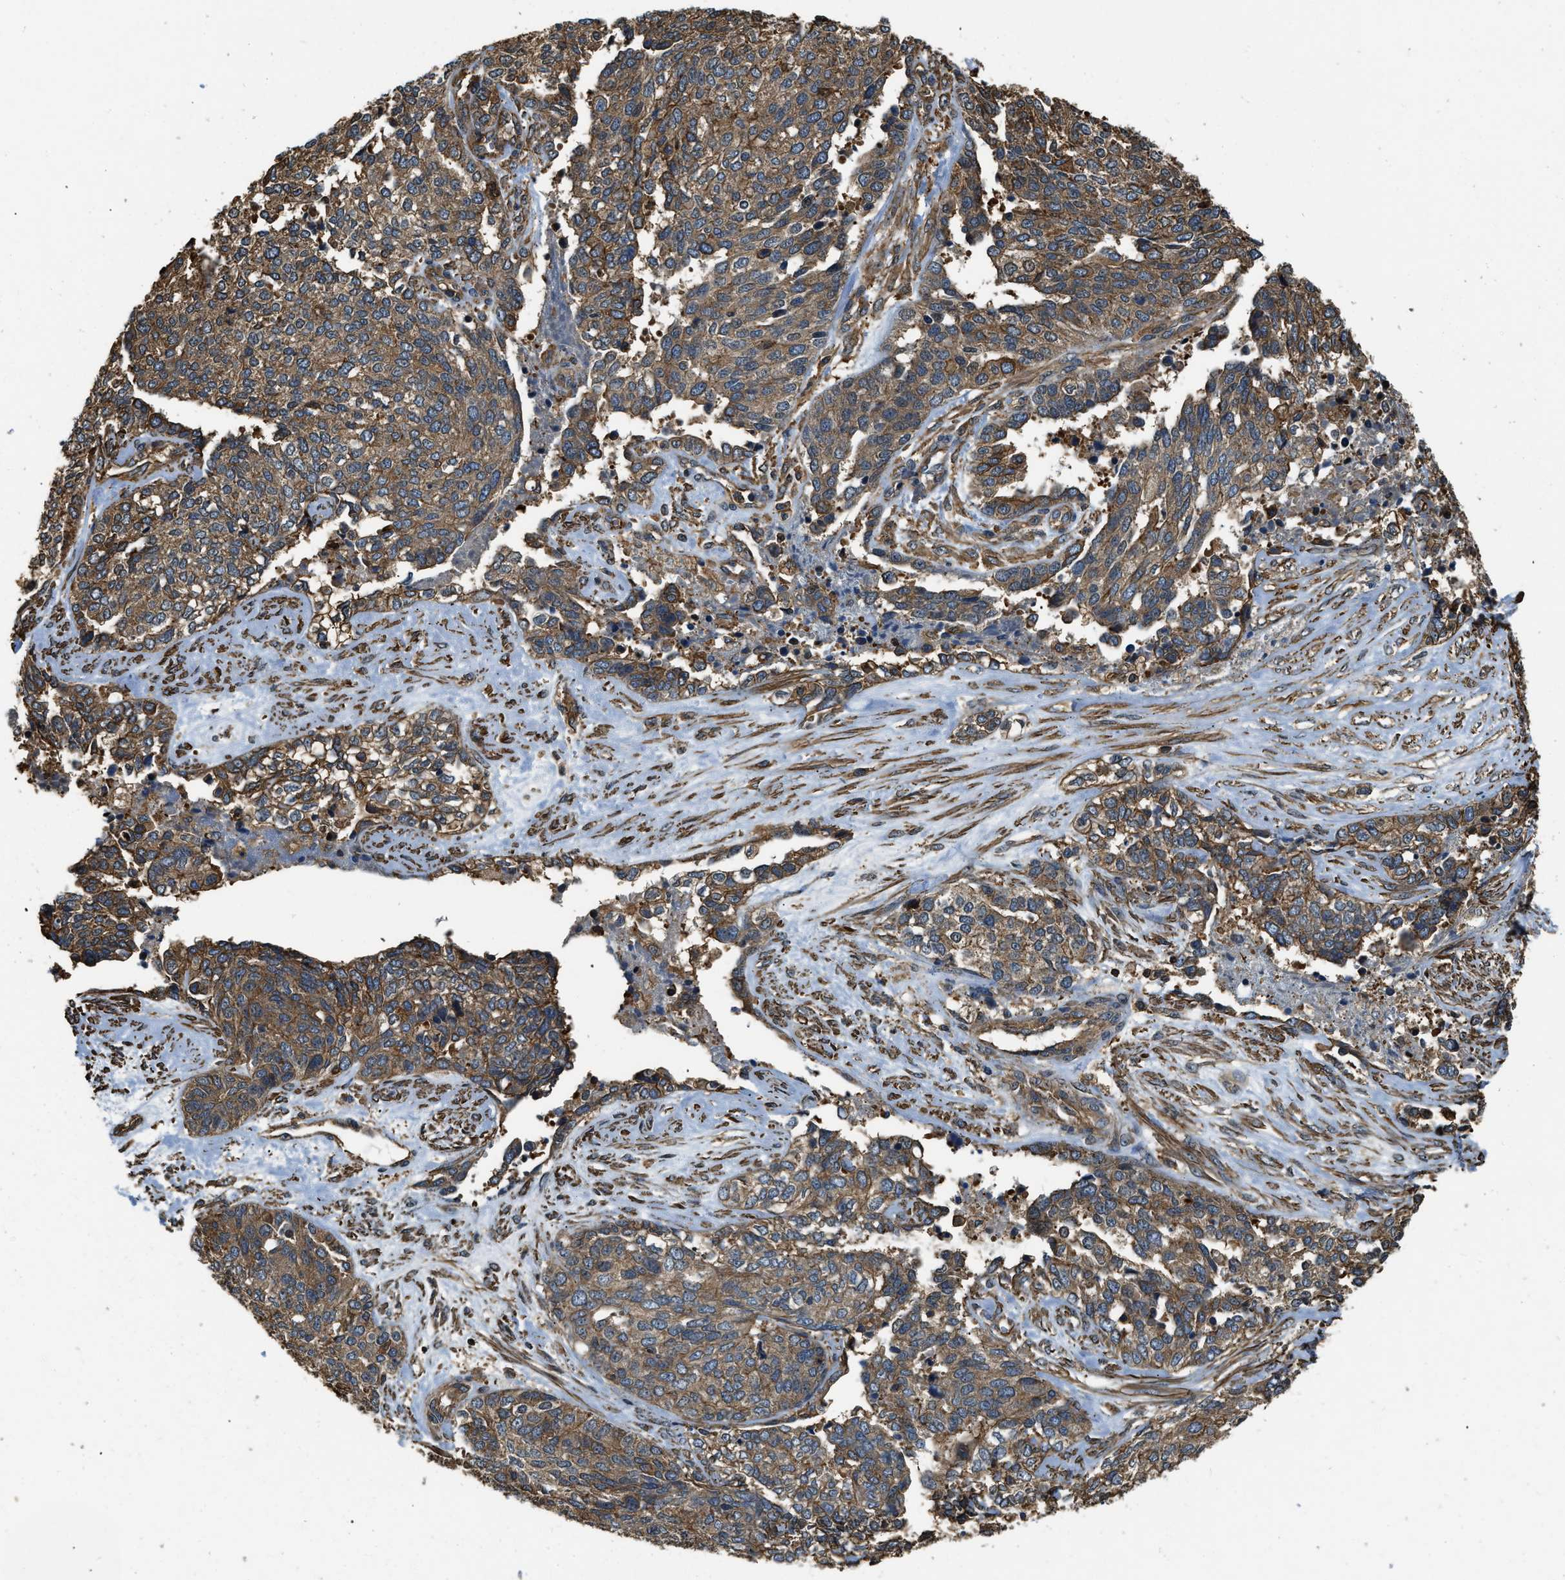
{"staining": {"intensity": "moderate", "quantity": ">75%", "location": "cytoplasmic/membranous"}, "tissue": "ovarian cancer", "cell_type": "Tumor cells", "image_type": "cancer", "snomed": [{"axis": "morphology", "description": "Cystadenocarcinoma, serous, NOS"}, {"axis": "topography", "description": "Ovary"}], "caption": "Immunohistochemical staining of human ovarian cancer (serous cystadenocarcinoma) displays moderate cytoplasmic/membranous protein positivity in about >75% of tumor cells. Ihc stains the protein of interest in brown and the nuclei are stained blue.", "gene": "YARS1", "patient": {"sex": "female", "age": 44}}